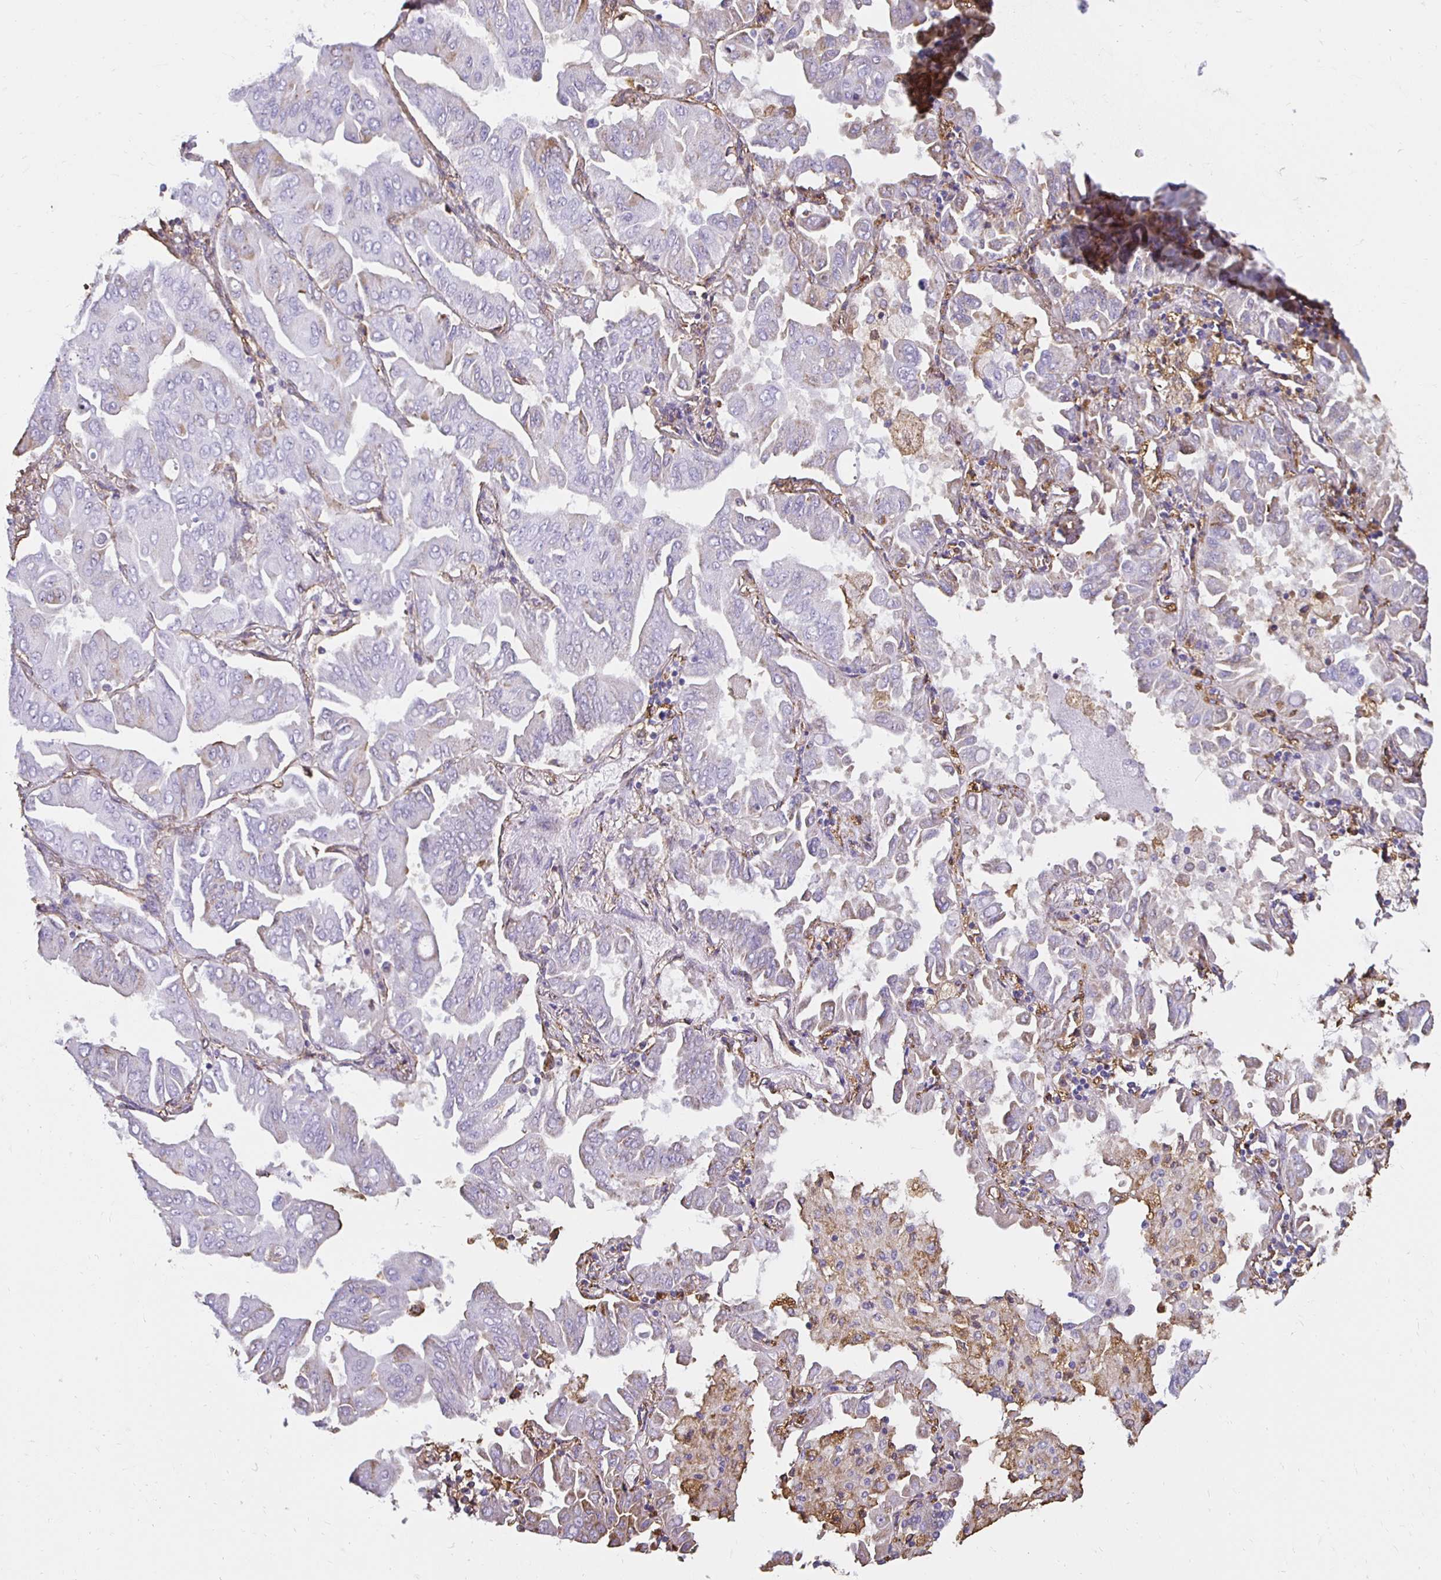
{"staining": {"intensity": "negative", "quantity": "none", "location": "none"}, "tissue": "lung cancer", "cell_type": "Tumor cells", "image_type": "cancer", "snomed": [{"axis": "morphology", "description": "Adenocarcinoma, NOS"}, {"axis": "topography", "description": "Lung"}], "caption": "This is an IHC micrograph of human adenocarcinoma (lung). There is no positivity in tumor cells.", "gene": "TAS1R3", "patient": {"sex": "male", "age": 64}}